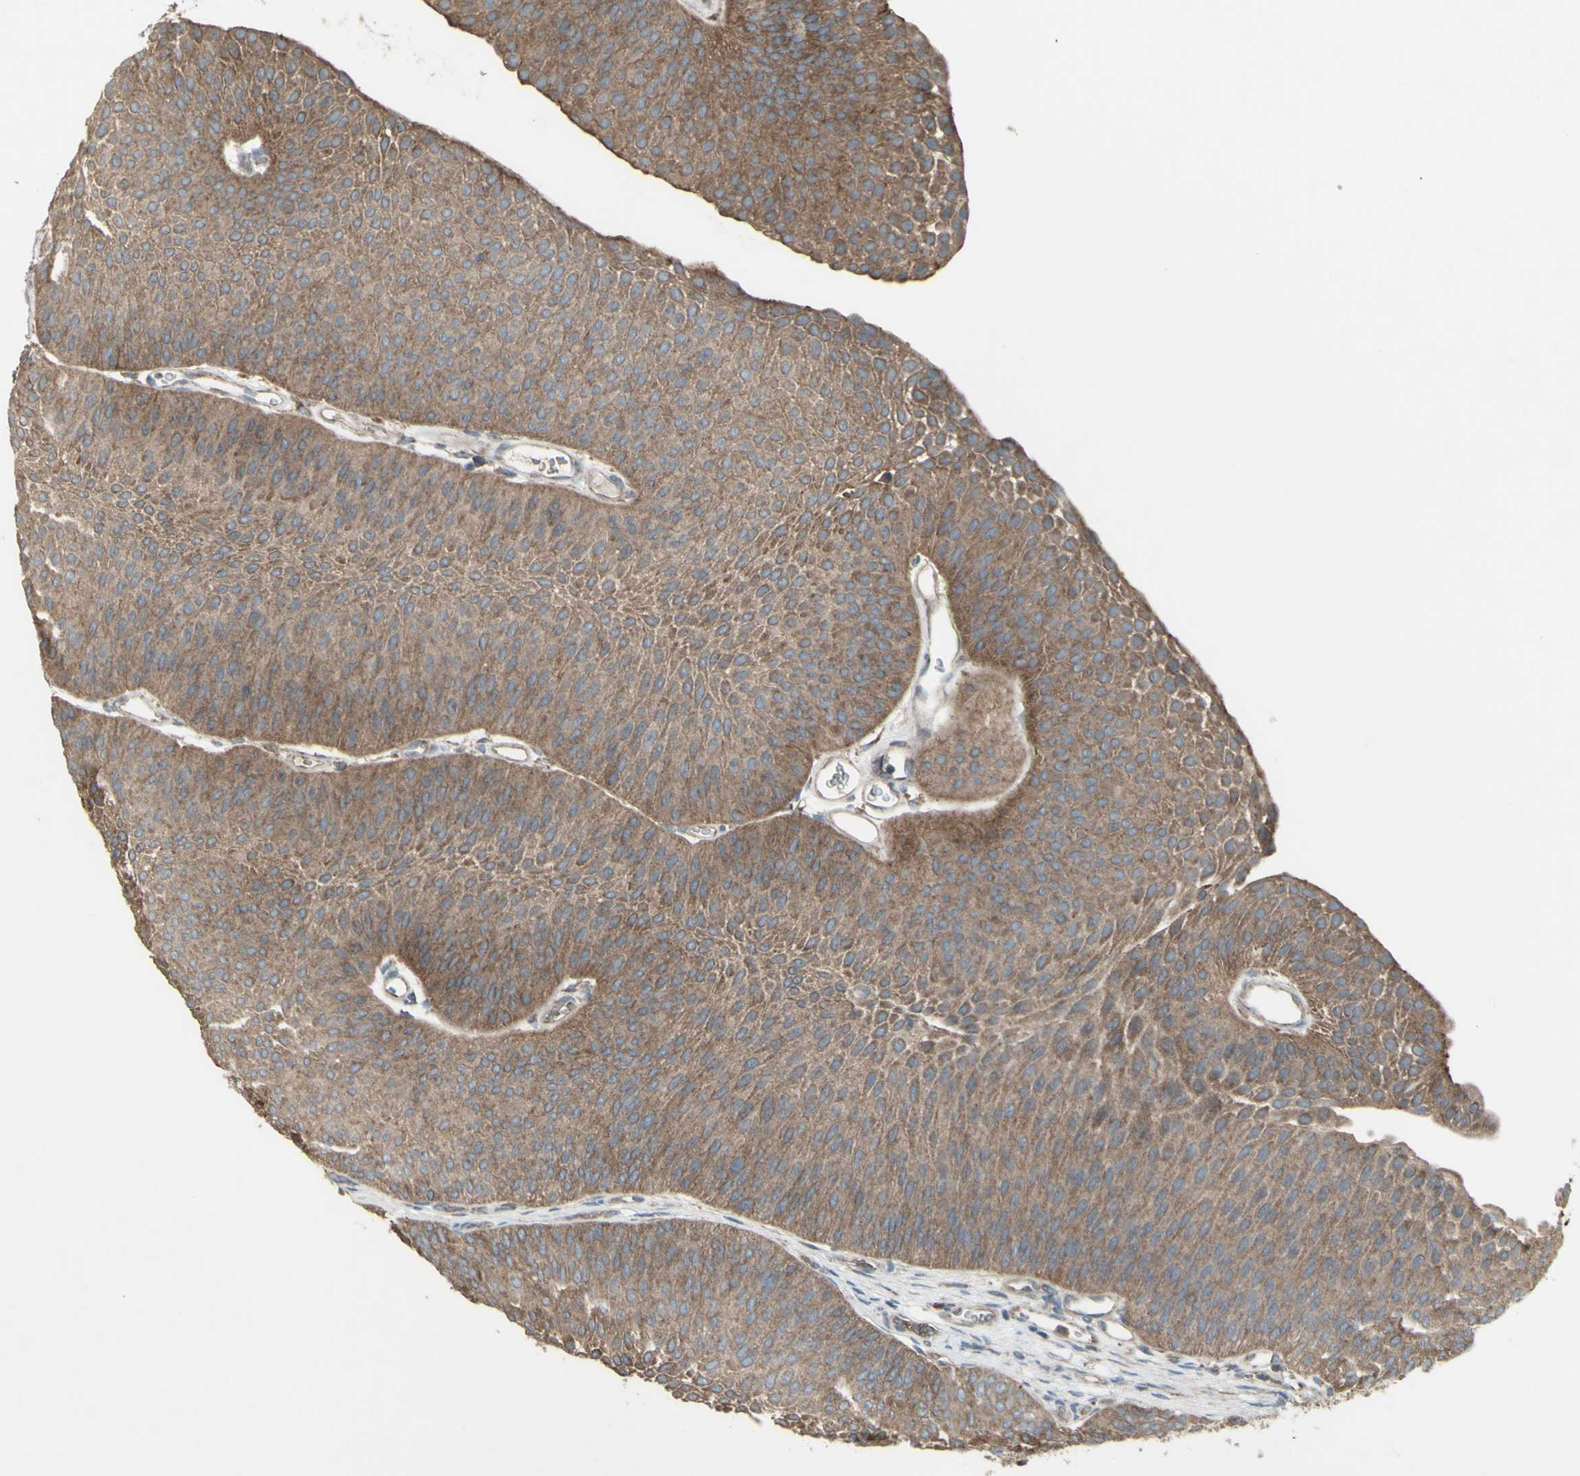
{"staining": {"intensity": "moderate", "quantity": ">75%", "location": "cytoplasmic/membranous"}, "tissue": "urothelial cancer", "cell_type": "Tumor cells", "image_type": "cancer", "snomed": [{"axis": "morphology", "description": "Urothelial carcinoma, Low grade"}, {"axis": "topography", "description": "Urinary bladder"}], "caption": "Low-grade urothelial carcinoma was stained to show a protein in brown. There is medium levels of moderate cytoplasmic/membranous expression in approximately >75% of tumor cells. (DAB (3,3'-diaminobenzidine) IHC with brightfield microscopy, high magnification).", "gene": "SHC1", "patient": {"sex": "female", "age": 60}}